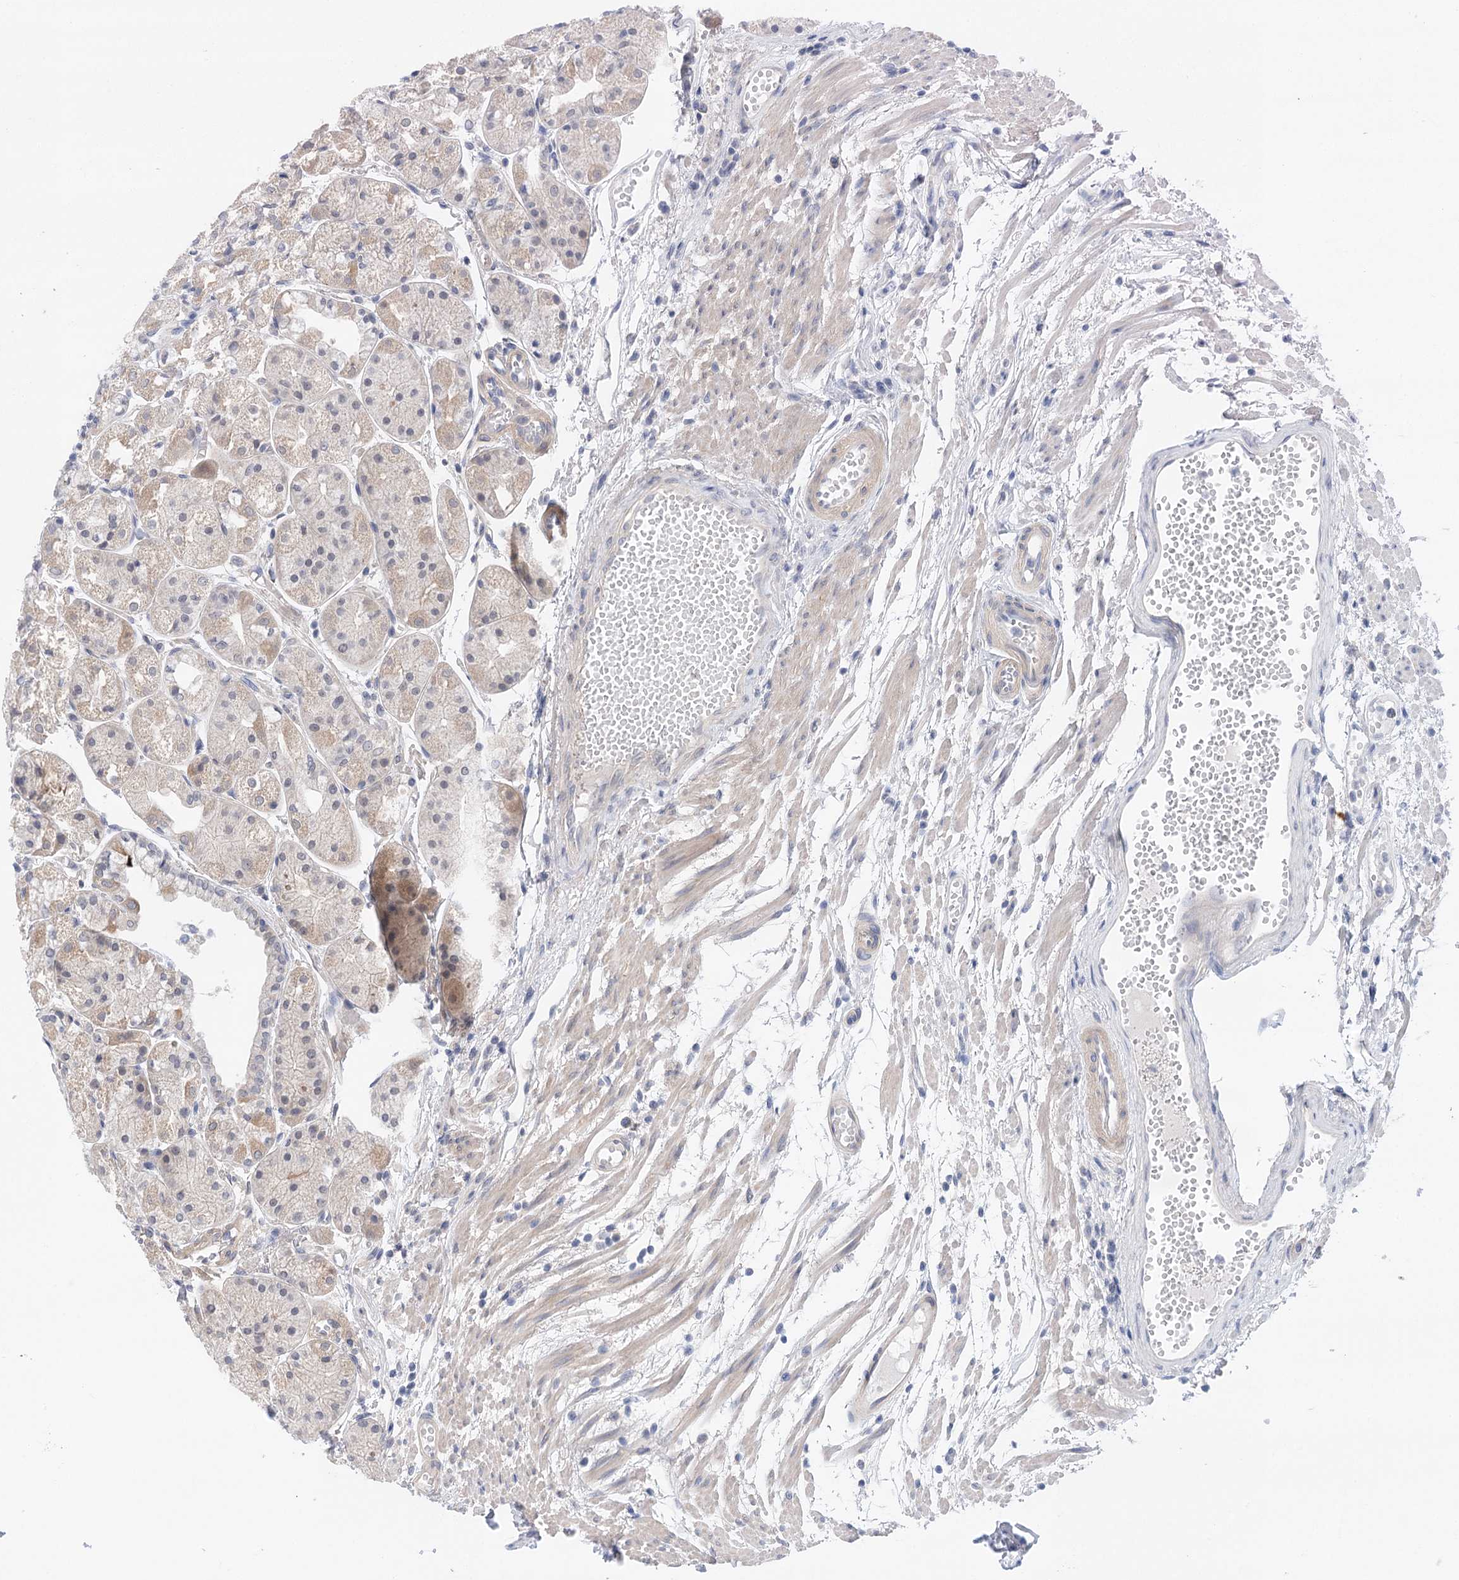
{"staining": {"intensity": "weak", "quantity": "<25%", "location": "cytoplasmic/membranous"}, "tissue": "stomach", "cell_type": "Glandular cells", "image_type": "normal", "snomed": [{"axis": "morphology", "description": "Normal tissue, NOS"}, {"axis": "topography", "description": "Stomach, upper"}], "caption": "Glandular cells show no significant protein staining in unremarkable stomach. (Brightfield microscopy of DAB (3,3'-diaminobenzidine) immunohistochemistry (IHC) at high magnification).", "gene": "LALBA", "patient": {"sex": "male", "age": 72}}